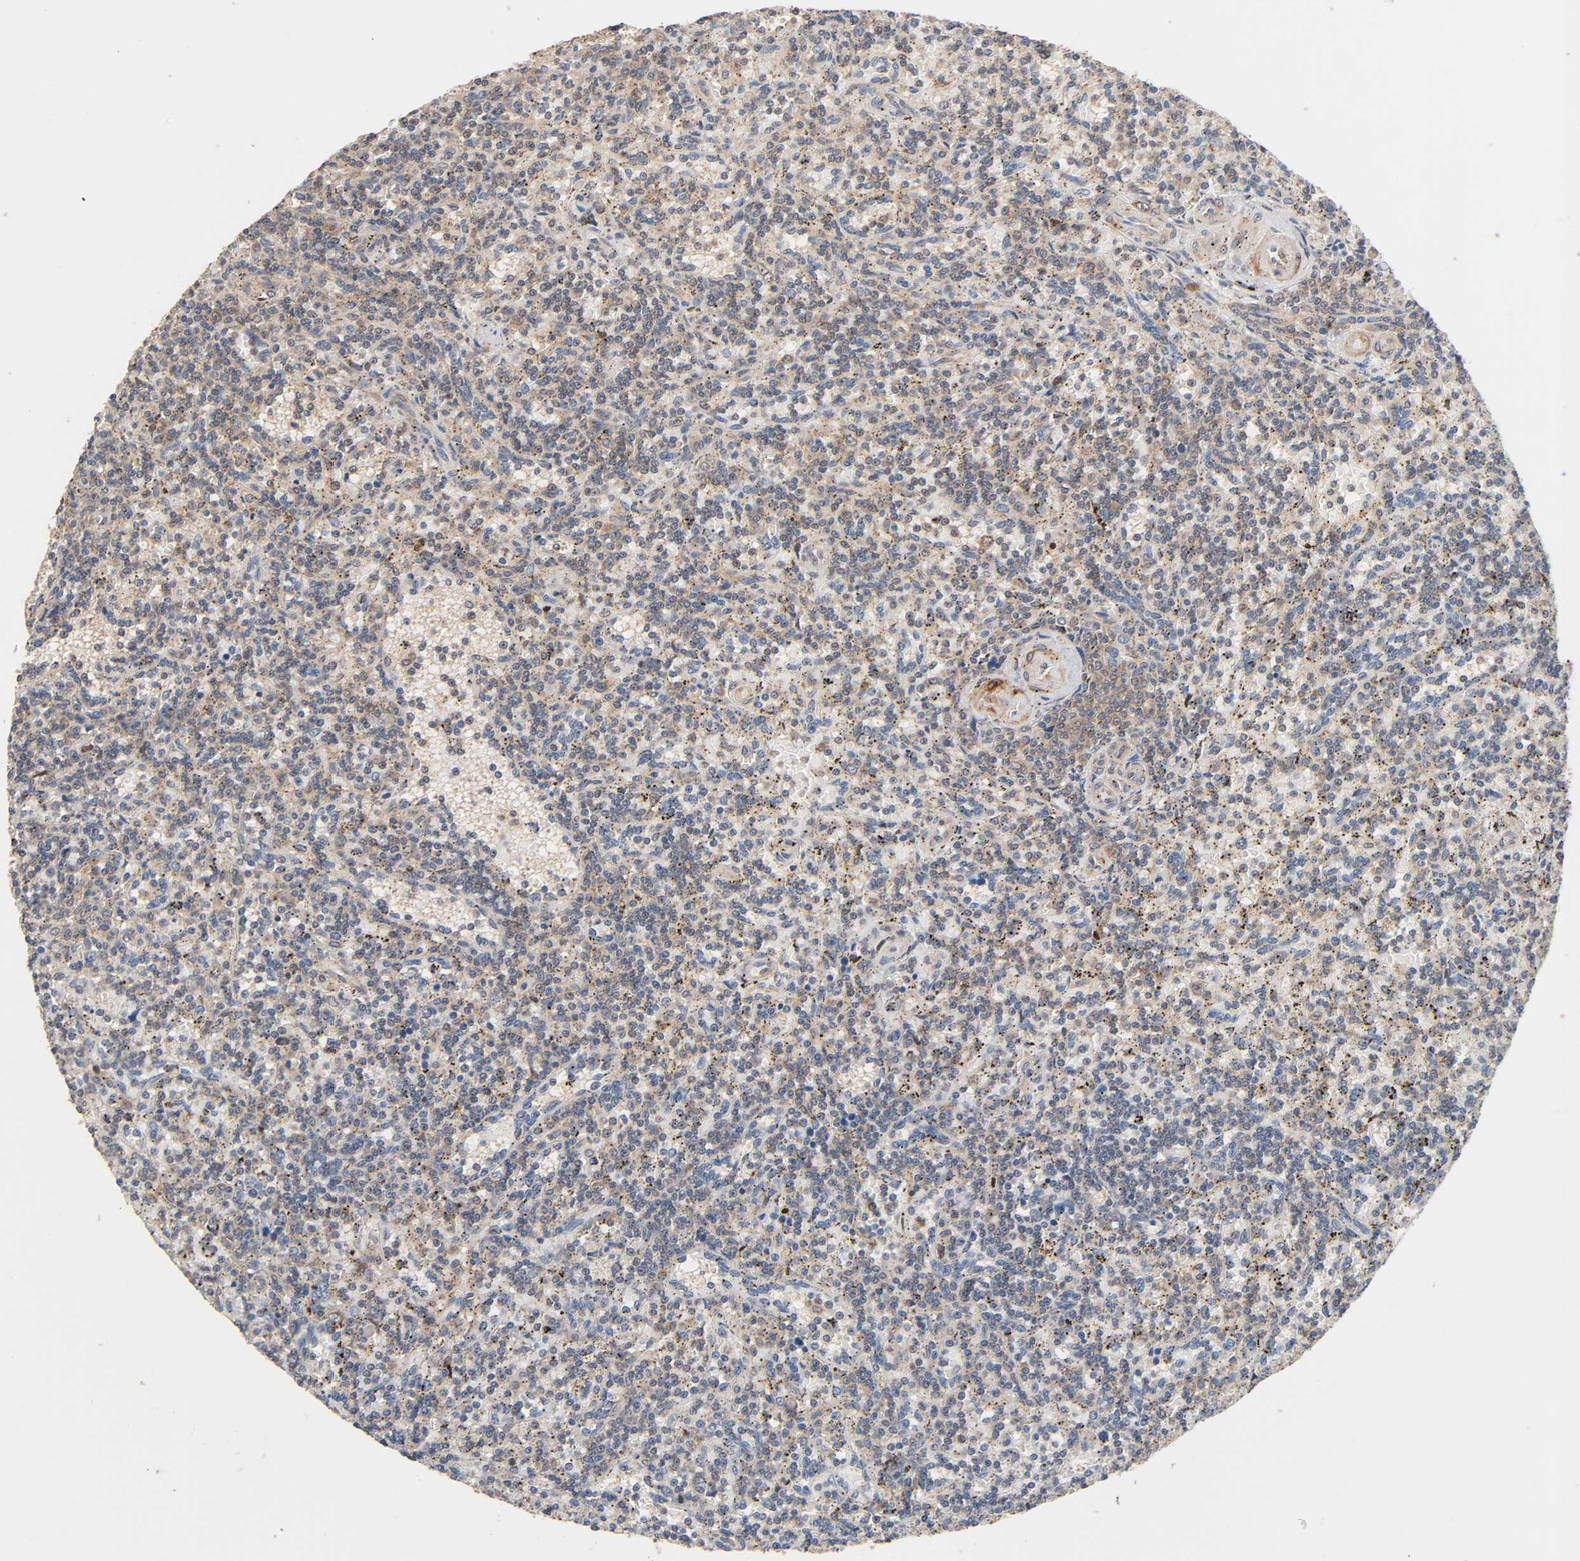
{"staining": {"intensity": "moderate", "quantity": "25%-75%", "location": "cytoplasmic/membranous"}, "tissue": "lymphoma", "cell_type": "Tumor cells", "image_type": "cancer", "snomed": [{"axis": "morphology", "description": "Malignant lymphoma, non-Hodgkin's type, Low grade"}, {"axis": "topography", "description": "Spleen"}], "caption": "Lymphoma stained for a protein (brown) exhibits moderate cytoplasmic/membranous positive staining in about 25%-75% of tumor cells.", "gene": "NEMF", "patient": {"sex": "male", "age": 73}}